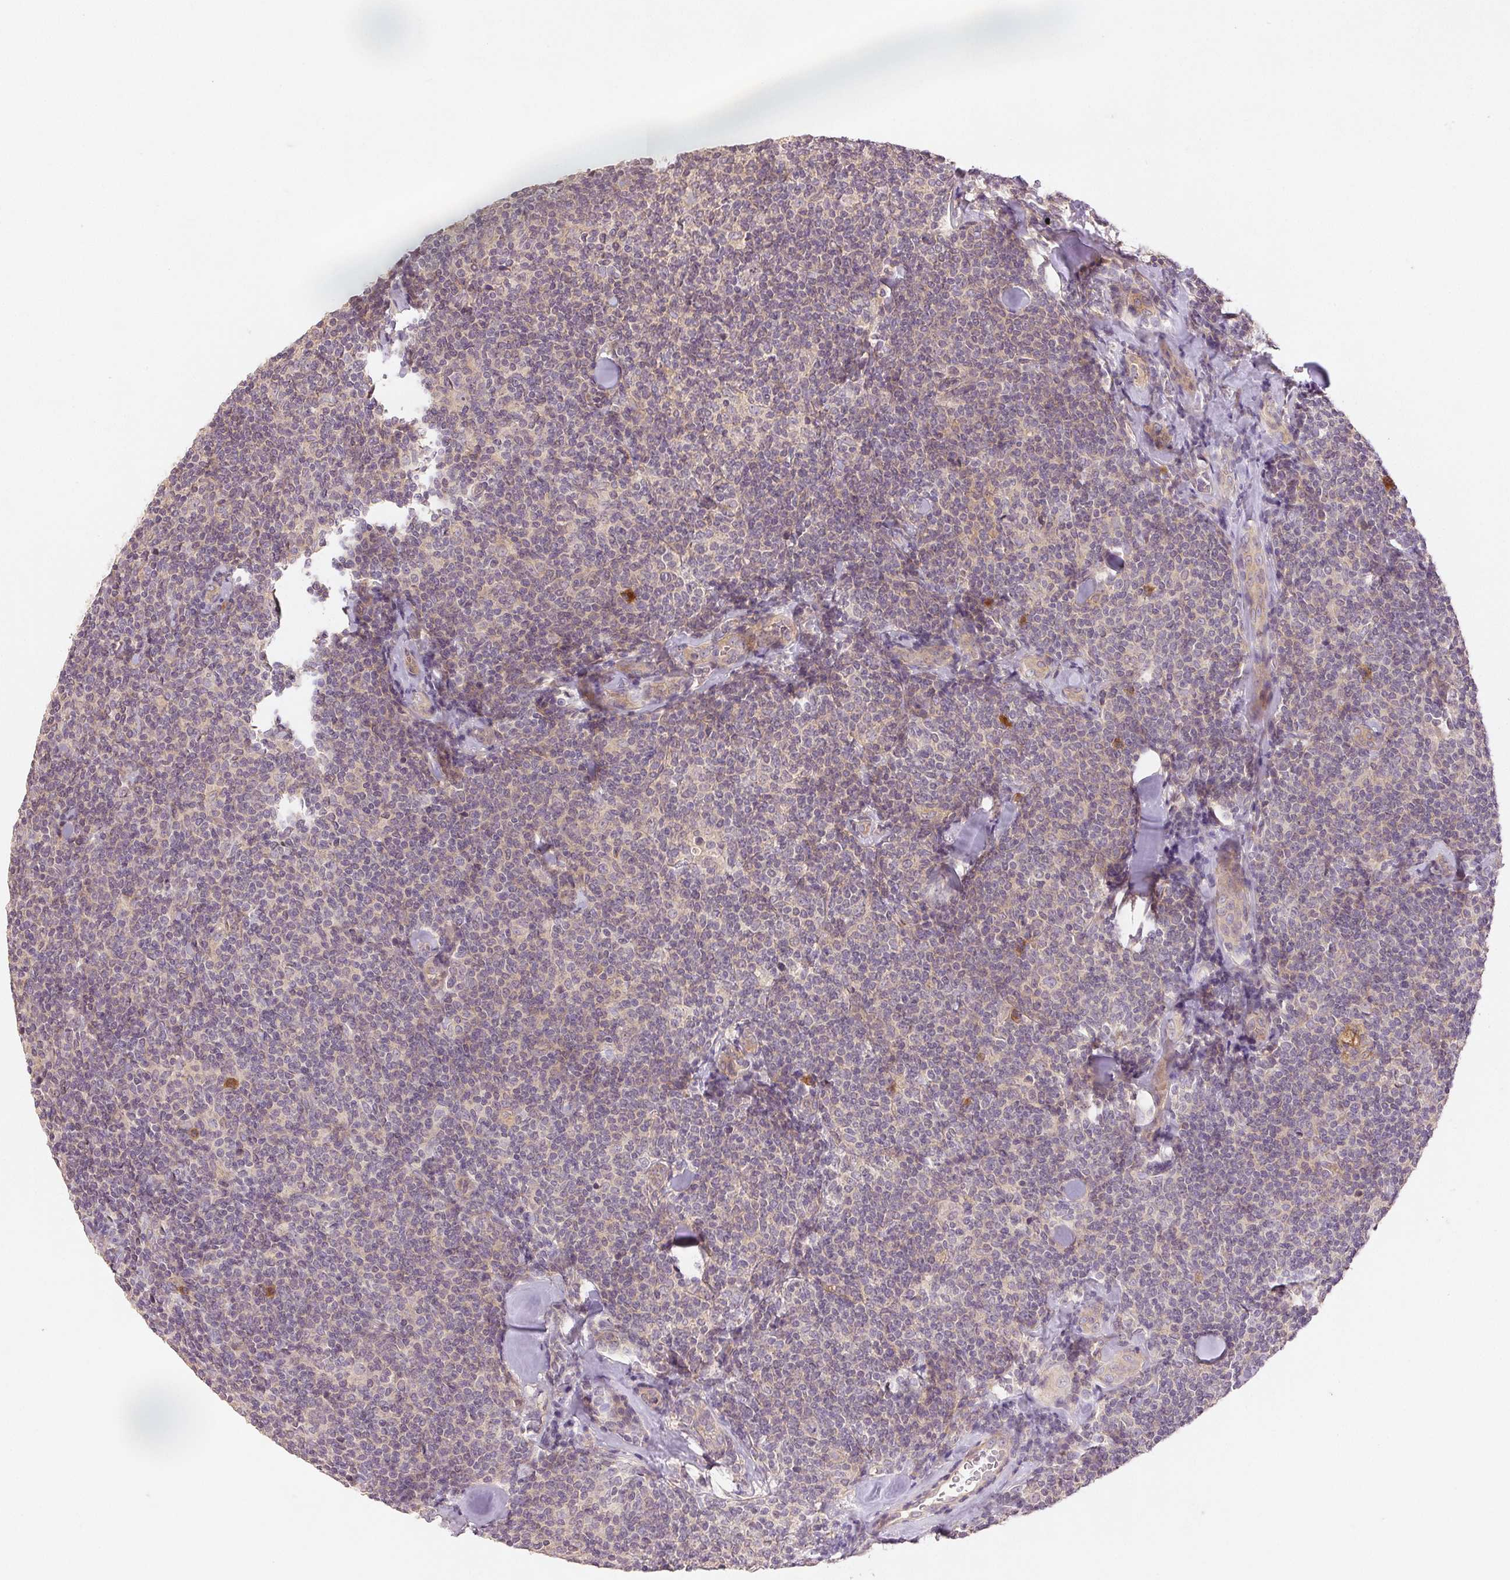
{"staining": {"intensity": "negative", "quantity": "none", "location": "none"}, "tissue": "lymphoma", "cell_type": "Tumor cells", "image_type": "cancer", "snomed": [{"axis": "morphology", "description": "Malignant lymphoma, non-Hodgkin's type, Low grade"}, {"axis": "topography", "description": "Lymph node"}], "caption": "Low-grade malignant lymphoma, non-Hodgkin's type was stained to show a protein in brown. There is no significant staining in tumor cells.", "gene": "YIF1B", "patient": {"sex": "female", "age": 56}}